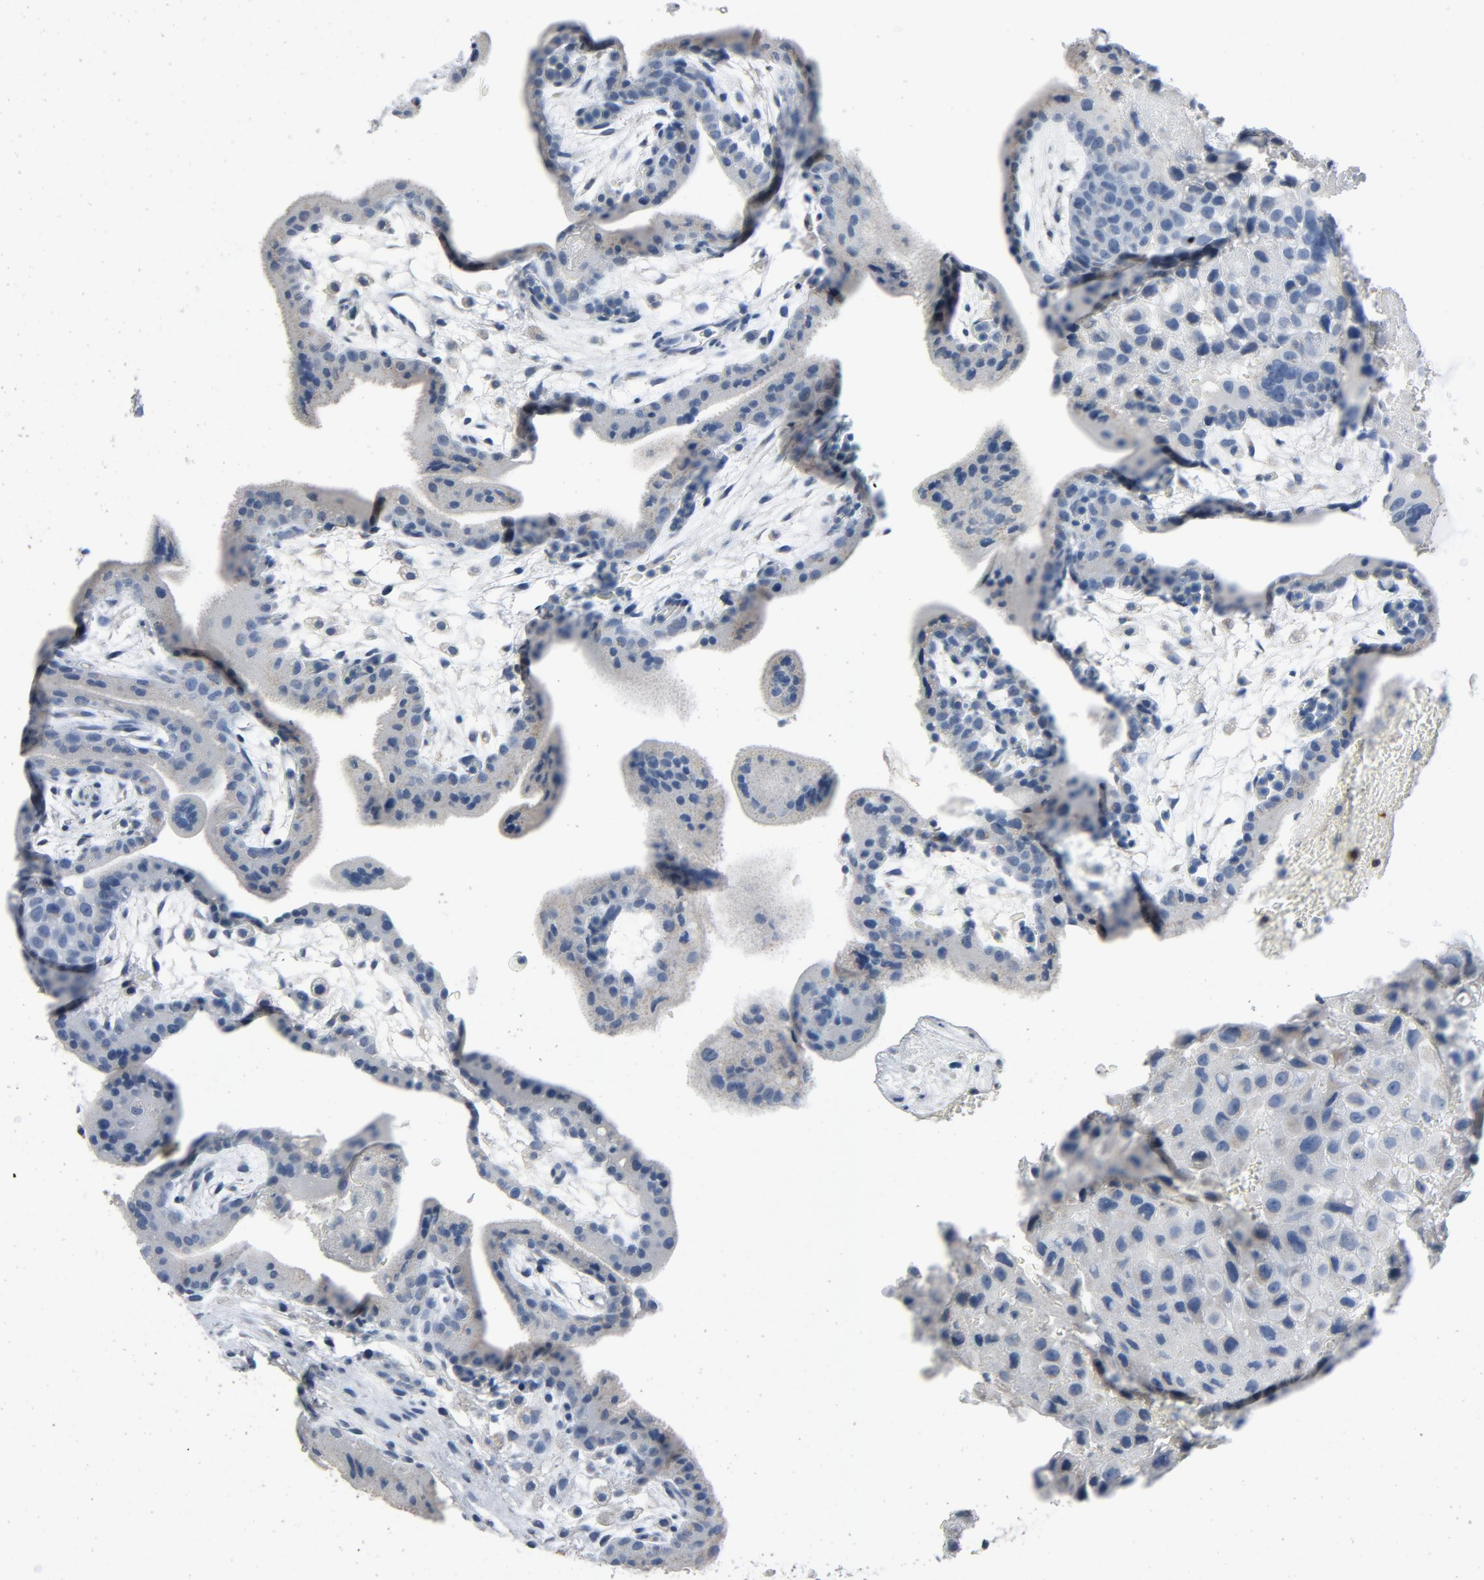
{"staining": {"intensity": "negative", "quantity": "none", "location": "none"}, "tissue": "placenta", "cell_type": "Decidual cells", "image_type": "normal", "snomed": [{"axis": "morphology", "description": "Normal tissue, NOS"}, {"axis": "topography", "description": "Placenta"}], "caption": "Decidual cells show no significant staining in benign placenta.", "gene": "LCK", "patient": {"sex": "female", "age": 35}}